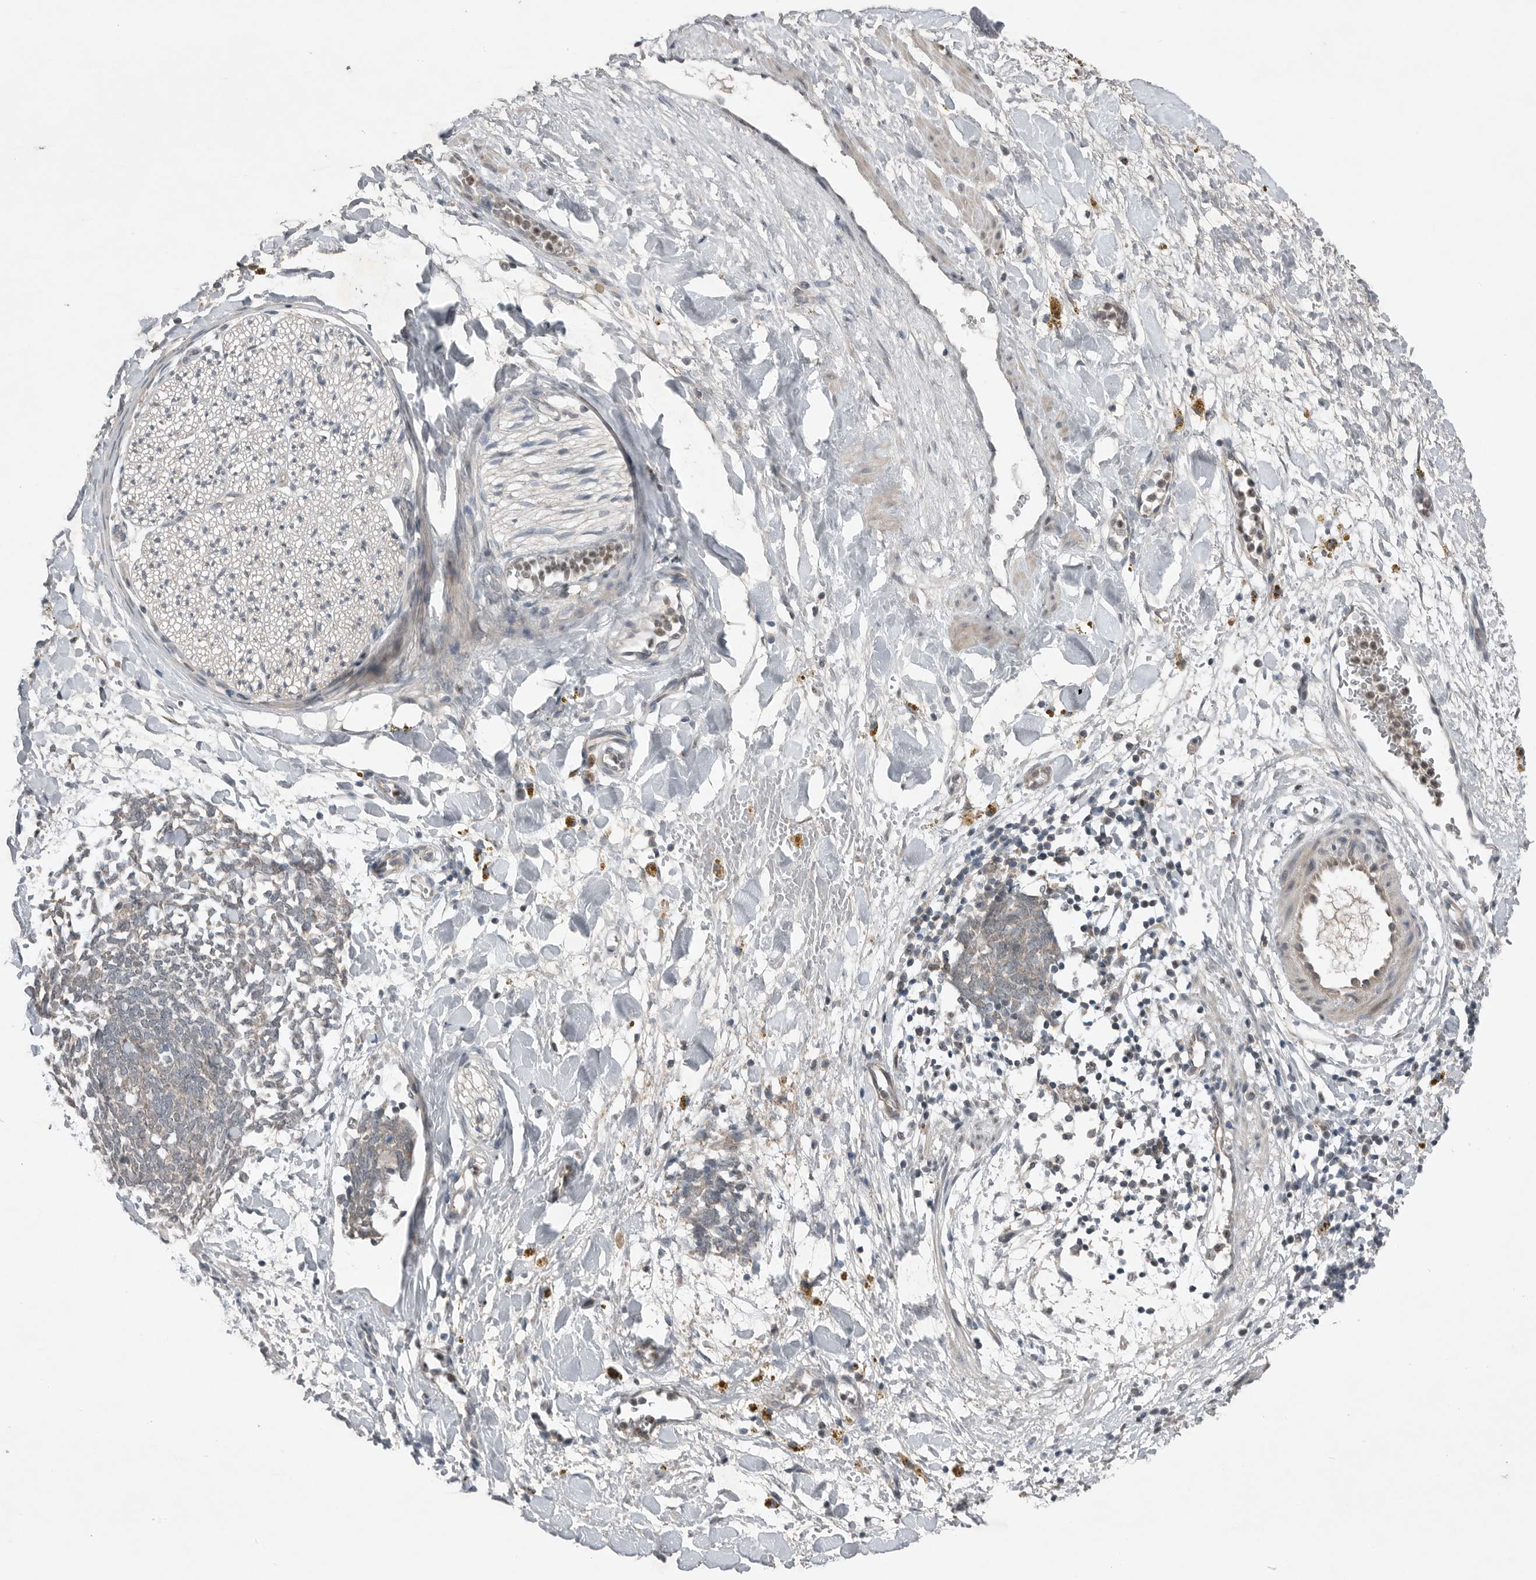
{"staining": {"intensity": "negative", "quantity": "none", "location": "none"}, "tissue": "adipose tissue", "cell_type": "Adipocytes", "image_type": "normal", "snomed": [{"axis": "morphology", "description": "Normal tissue, NOS"}, {"axis": "topography", "description": "Kidney"}, {"axis": "topography", "description": "Peripheral nerve tissue"}], "caption": "The image shows no significant expression in adipocytes of adipose tissue.", "gene": "MFAP3L", "patient": {"sex": "male", "age": 7}}